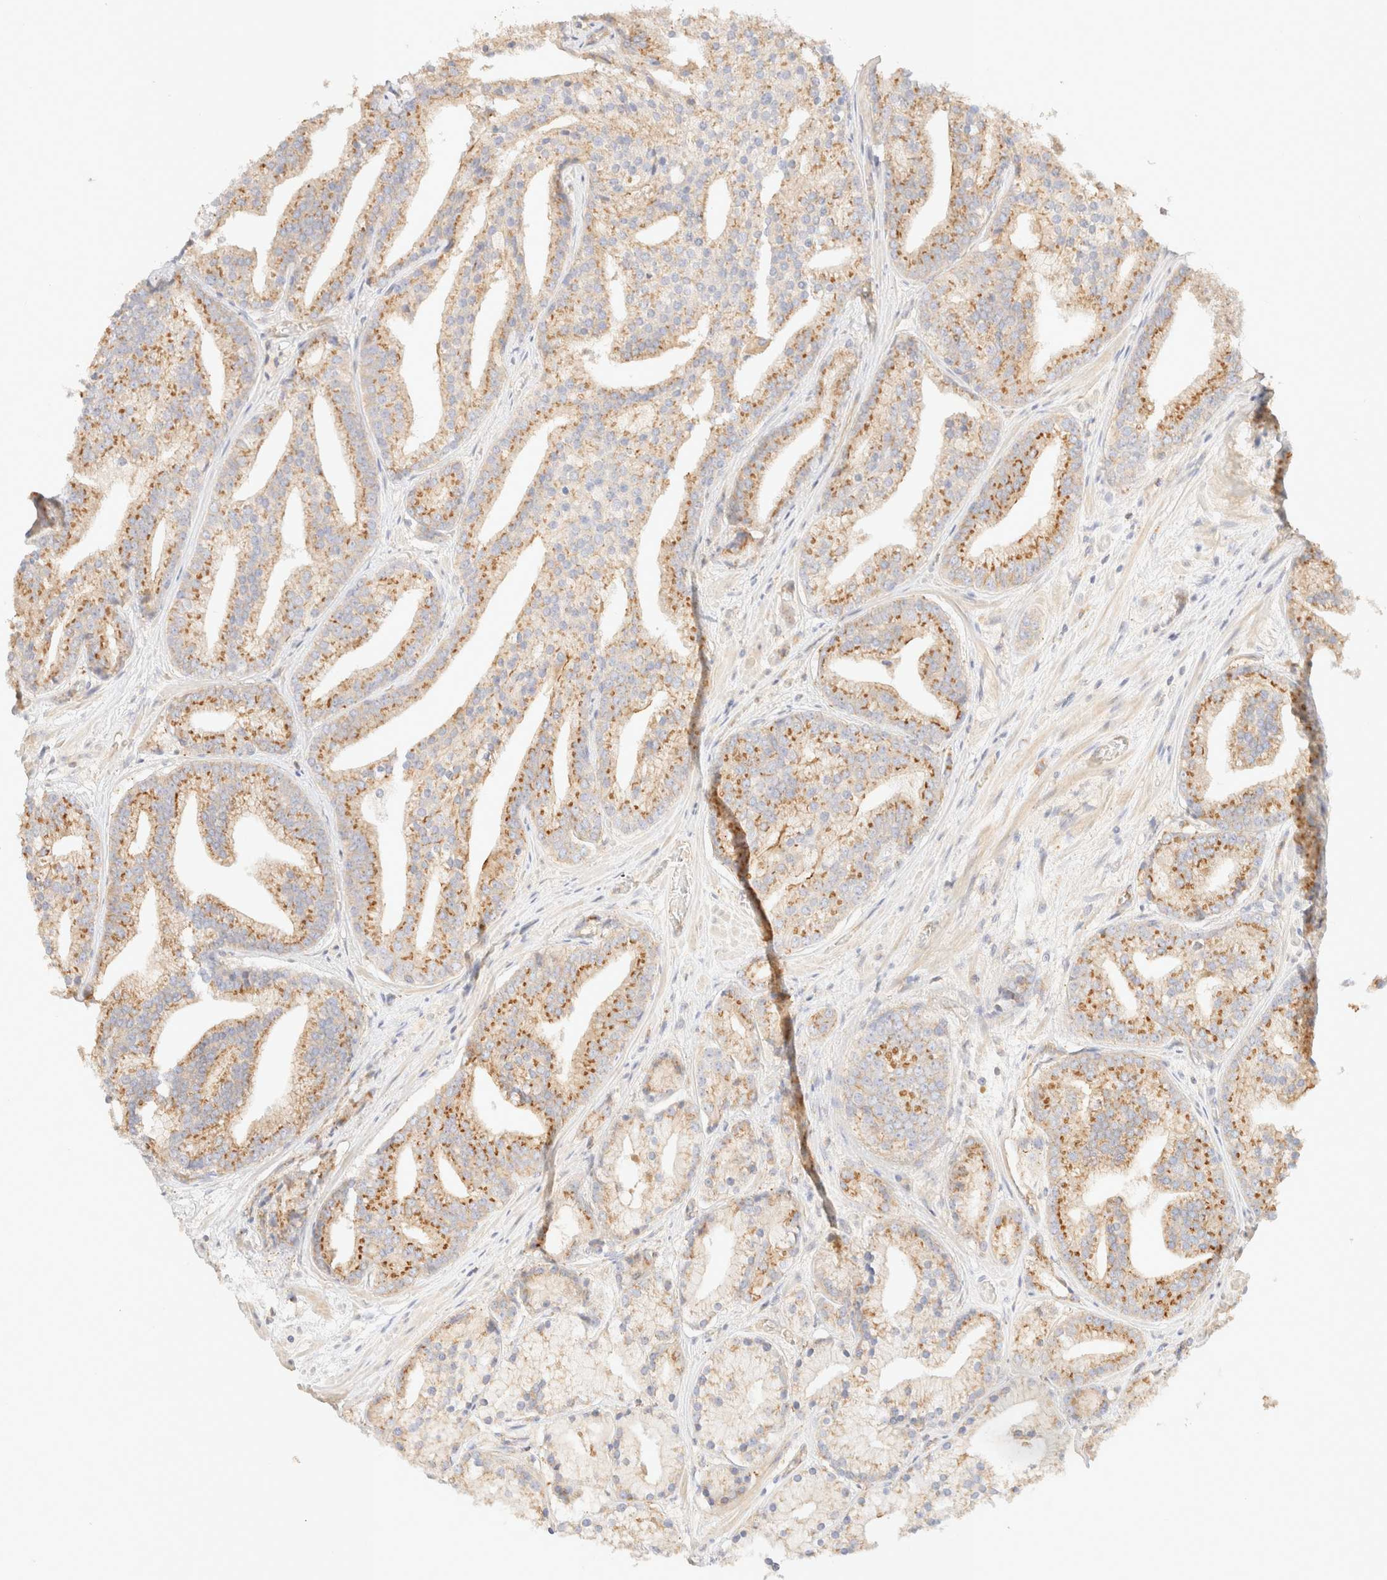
{"staining": {"intensity": "moderate", "quantity": ">75%", "location": "cytoplasmic/membranous"}, "tissue": "prostate cancer", "cell_type": "Tumor cells", "image_type": "cancer", "snomed": [{"axis": "morphology", "description": "Adenocarcinoma, Low grade"}, {"axis": "topography", "description": "Prostate"}], "caption": "Protein expression by immunohistochemistry shows moderate cytoplasmic/membranous positivity in approximately >75% of tumor cells in prostate low-grade adenocarcinoma.", "gene": "MYO10", "patient": {"sex": "male", "age": 67}}